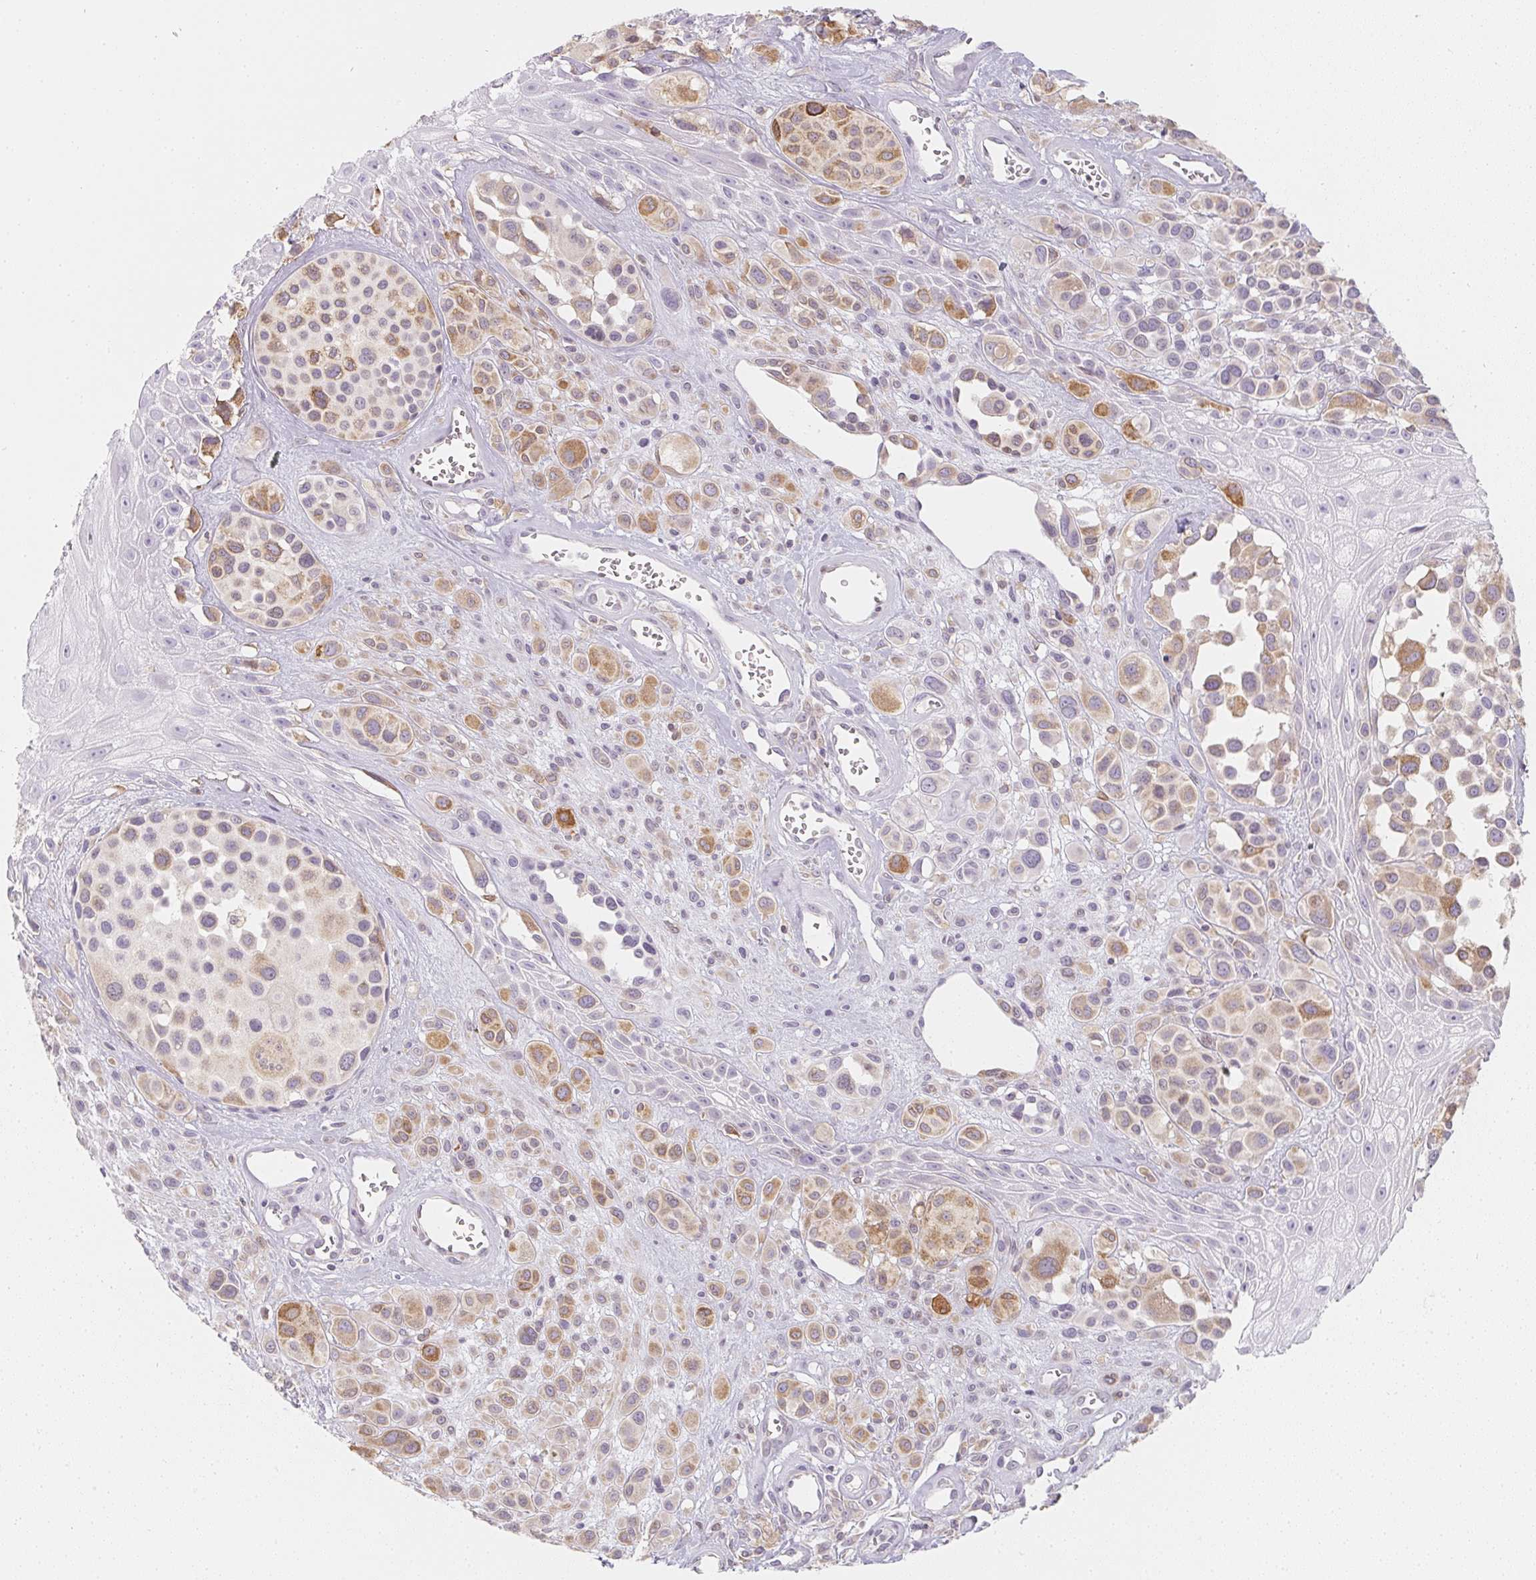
{"staining": {"intensity": "weak", "quantity": "25%-75%", "location": "cytoplasmic/membranous"}, "tissue": "melanoma", "cell_type": "Tumor cells", "image_type": "cancer", "snomed": [{"axis": "morphology", "description": "Malignant melanoma, NOS"}, {"axis": "topography", "description": "Skin"}], "caption": "Human melanoma stained with a protein marker demonstrates weak staining in tumor cells.", "gene": "SOAT1", "patient": {"sex": "male", "age": 77}}